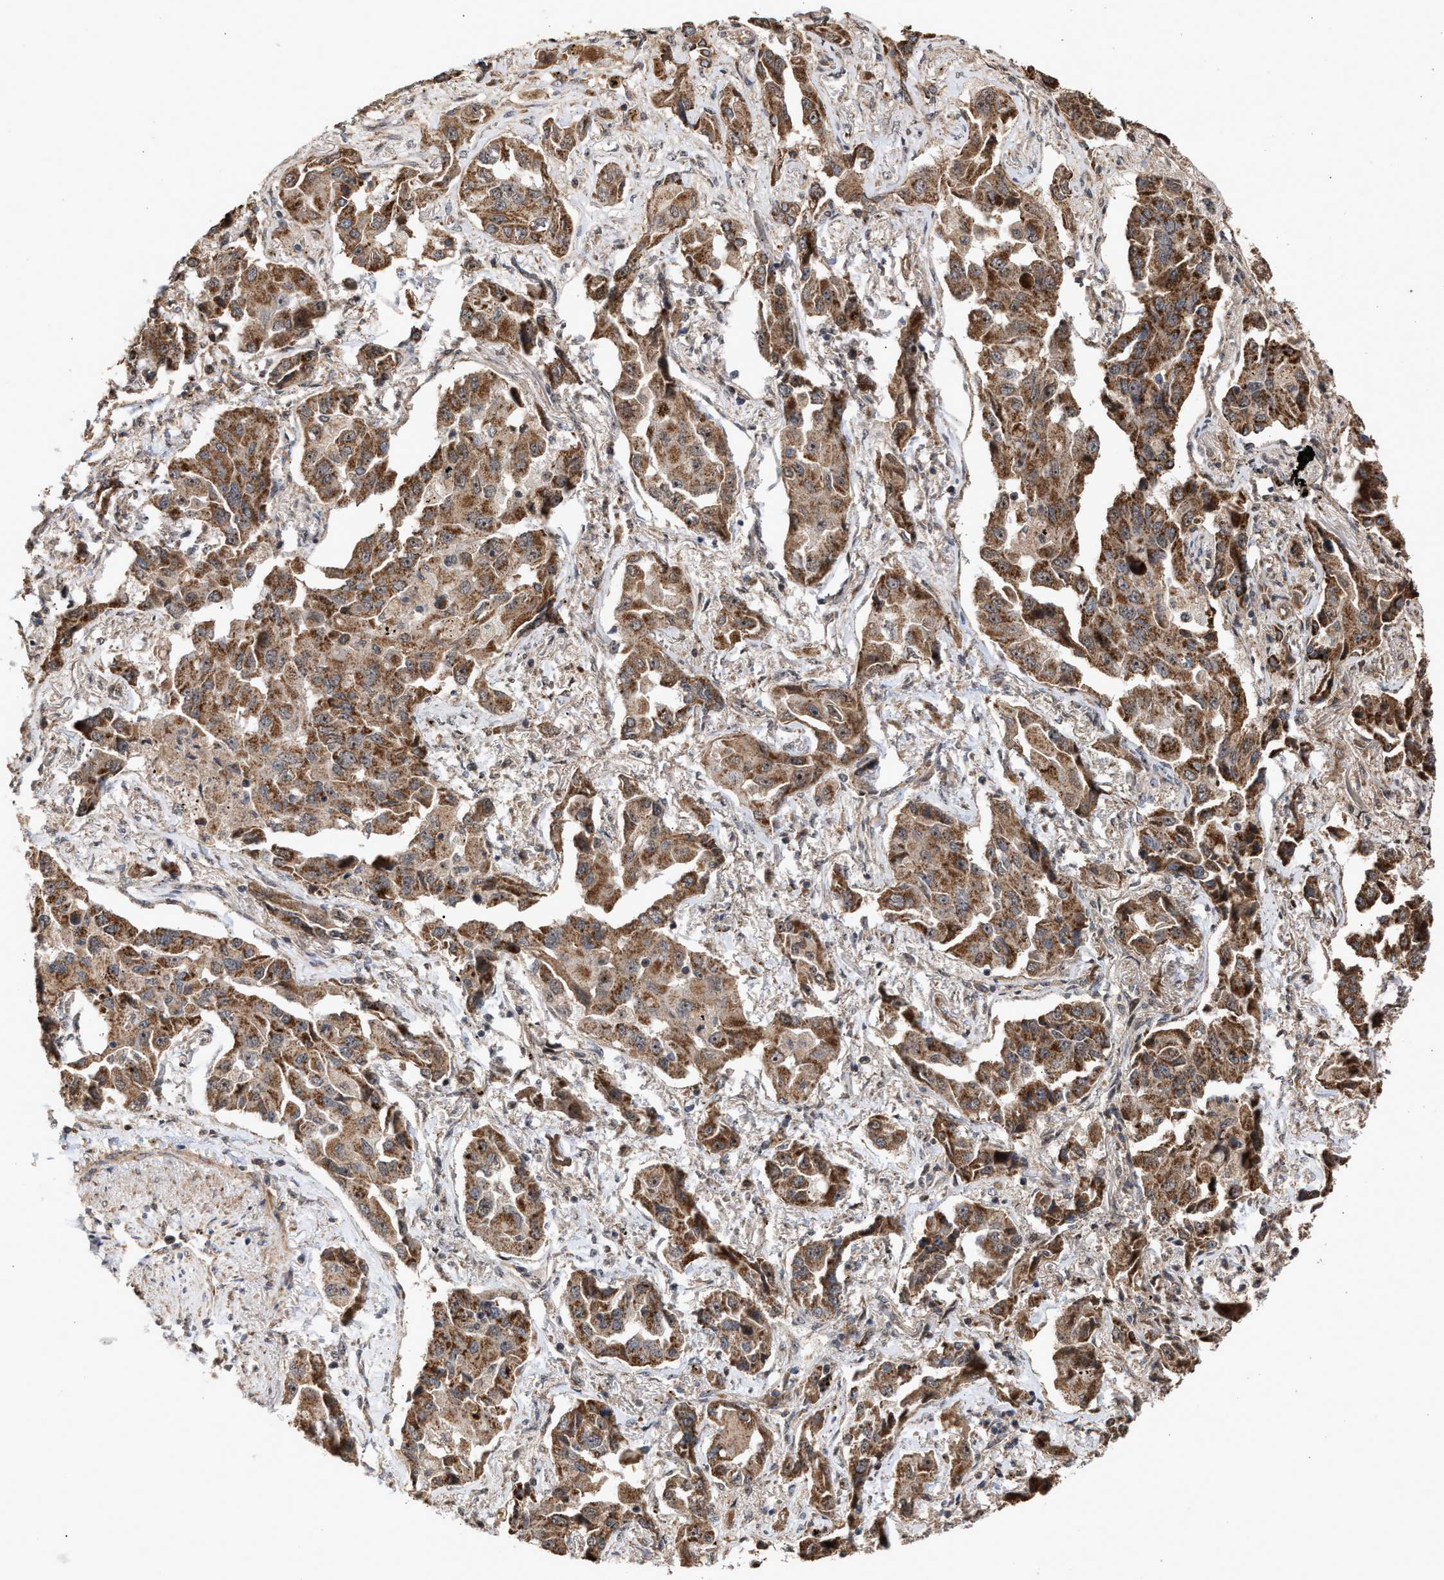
{"staining": {"intensity": "moderate", "quantity": ">75%", "location": "cytoplasmic/membranous,nuclear"}, "tissue": "lung cancer", "cell_type": "Tumor cells", "image_type": "cancer", "snomed": [{"axis": "morphology", "description": "Adenocarcinoma, NOS"}, {"axis": "topography", "description": "Lung"}], "caption": "Moderate cytoplasmic/membranous and nuclear staining for a protein is appreciated in about >75% of tumor cells of lung cancer (adenocarcinoma) using immunohistochemistry.", "gene": "EXOSC2", "patient": {"sex": "female", "age": 65}}